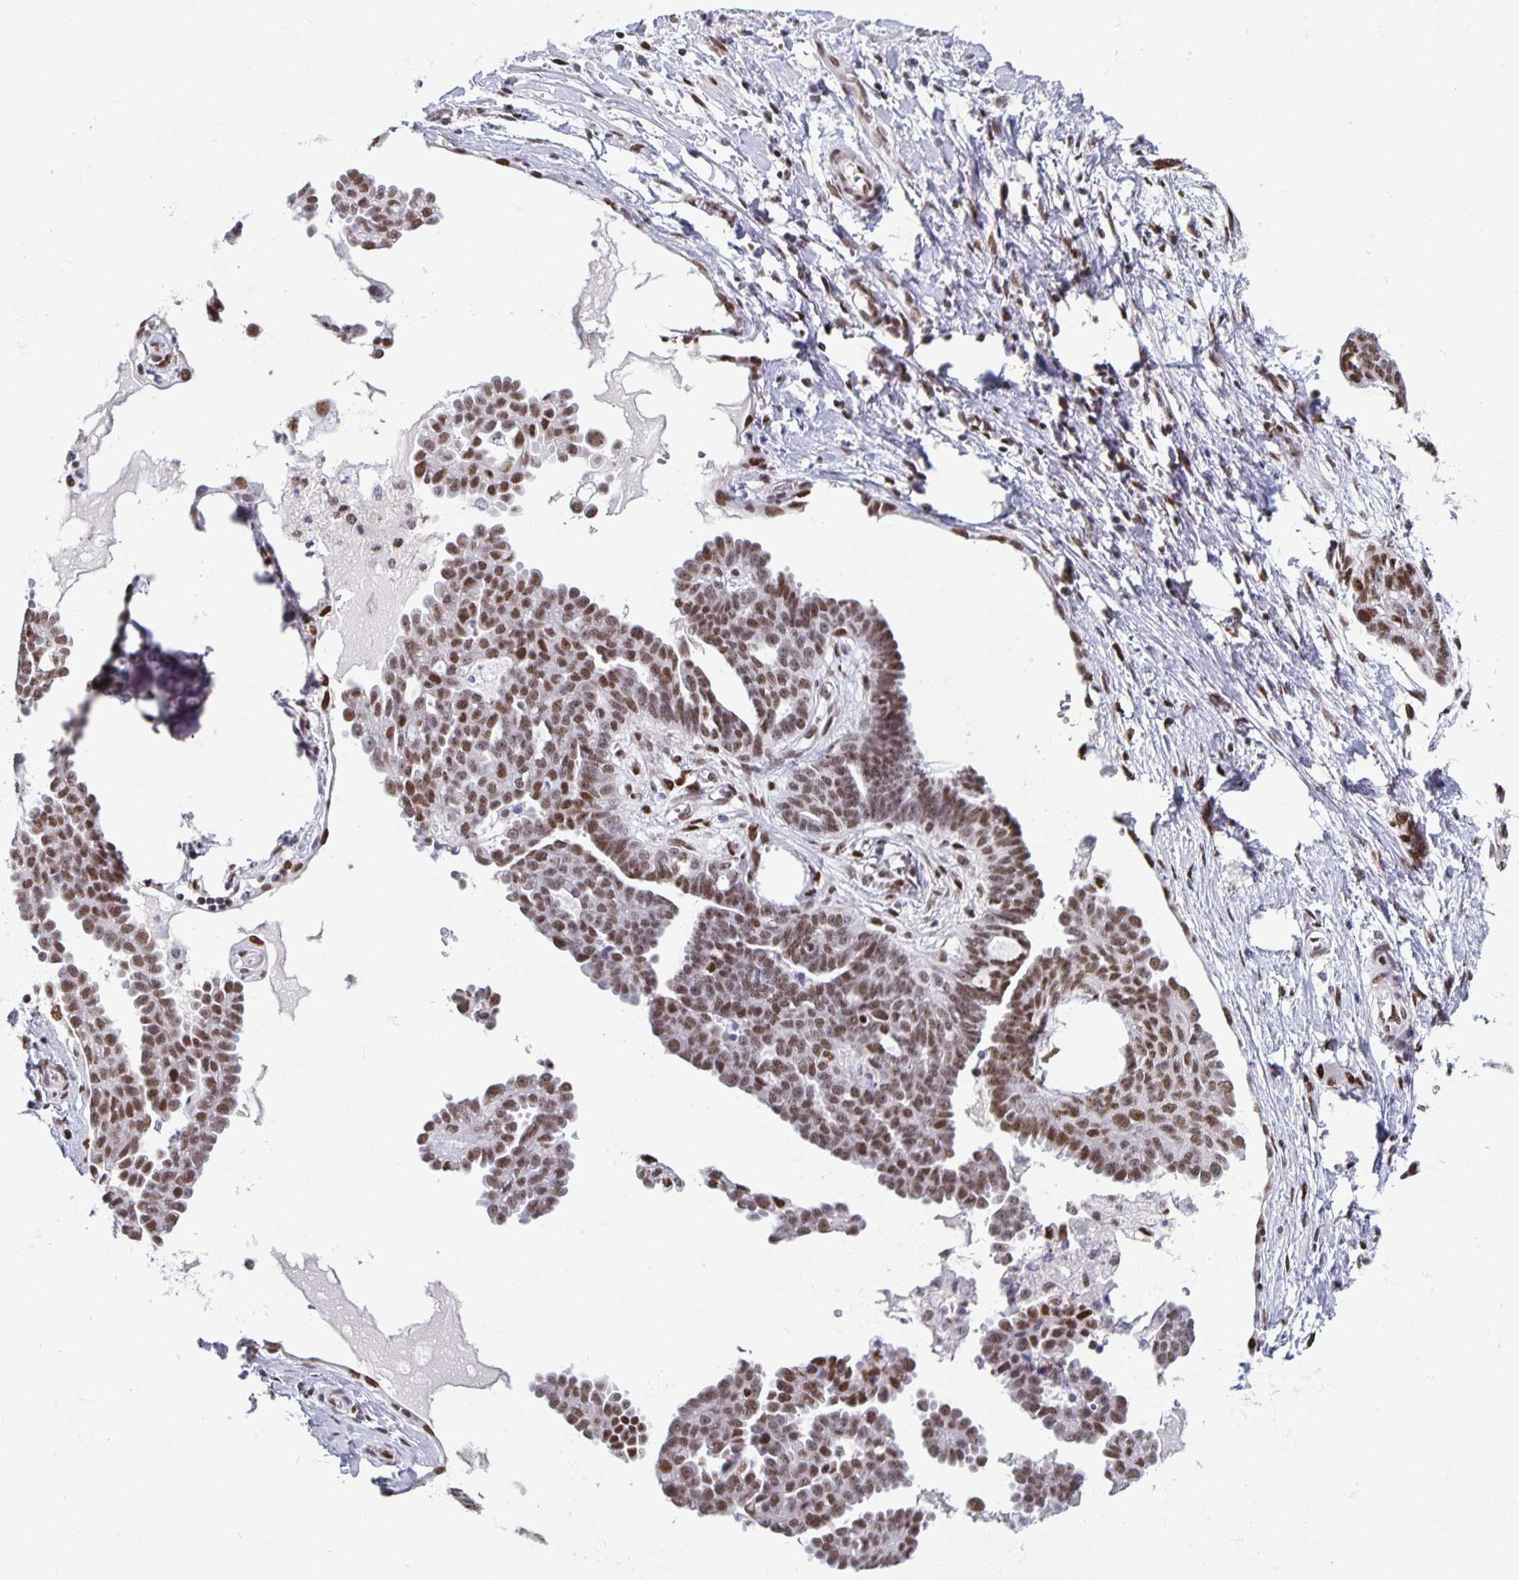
{"staining": {"intensity": "moderate", "quantity": ">75%", "location": "nuclear"}, "tissue": "ovarian cancer", "cell_type": "Tumor cells", "image_type": "cancer", "snomed": [{"axis": "morphology", "description": "Cystadenocarcinoma, serous, NOS"}, {"axis": "topography", "description": "Ovary"}], "caption": "Ovarian cancer (serous cystadenocarcinoma) stained for a protein shows moderate nuclear positivity in tumor cells.", "gene": "JUND", "patient": {"sex": "female", "age": 71}}